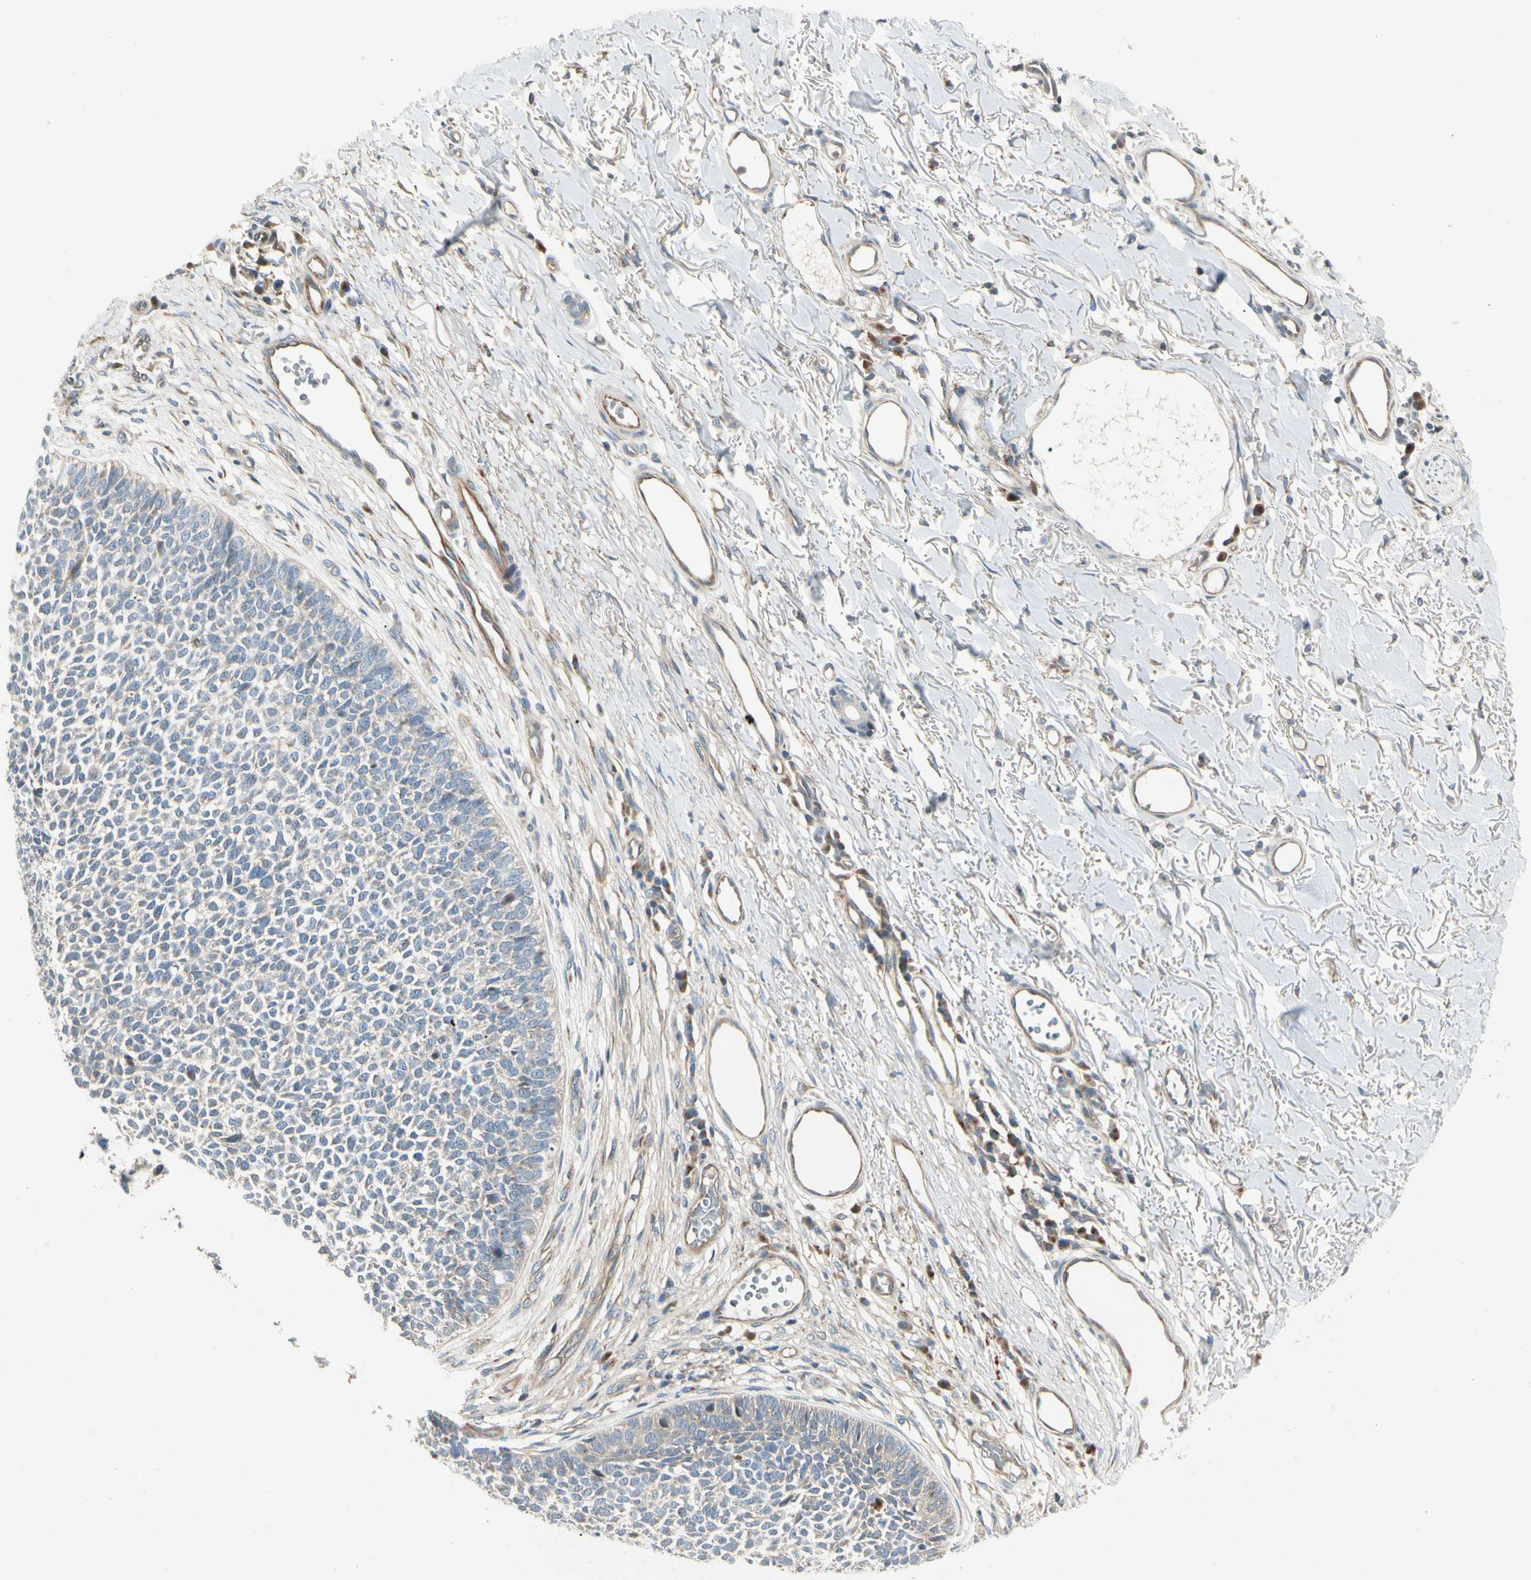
{"staining": {"intensity": "weak", "quantity": "<25%", "location": "cytoplasmic/membranous"}, "tissue": "skin cancer", "cell_type": "Tumor cells", "image_type": "cancer", "snomed": [{"axis": "morphology", "description": "Basal cell carcinoma"}, {"axis": "topography", "description": "Skin"}], "caption": "Micrograph shows no protein staining in tumor cells of basal cell carcinoma (skin) tissue. The staining is performed using DAB (3,3'-diaminobenzidine) brown chromogen with nuclei counter-stained in using hematoxylin.", "gene": "ABCA3", "patient": {"sex": "female", "age": 64}}